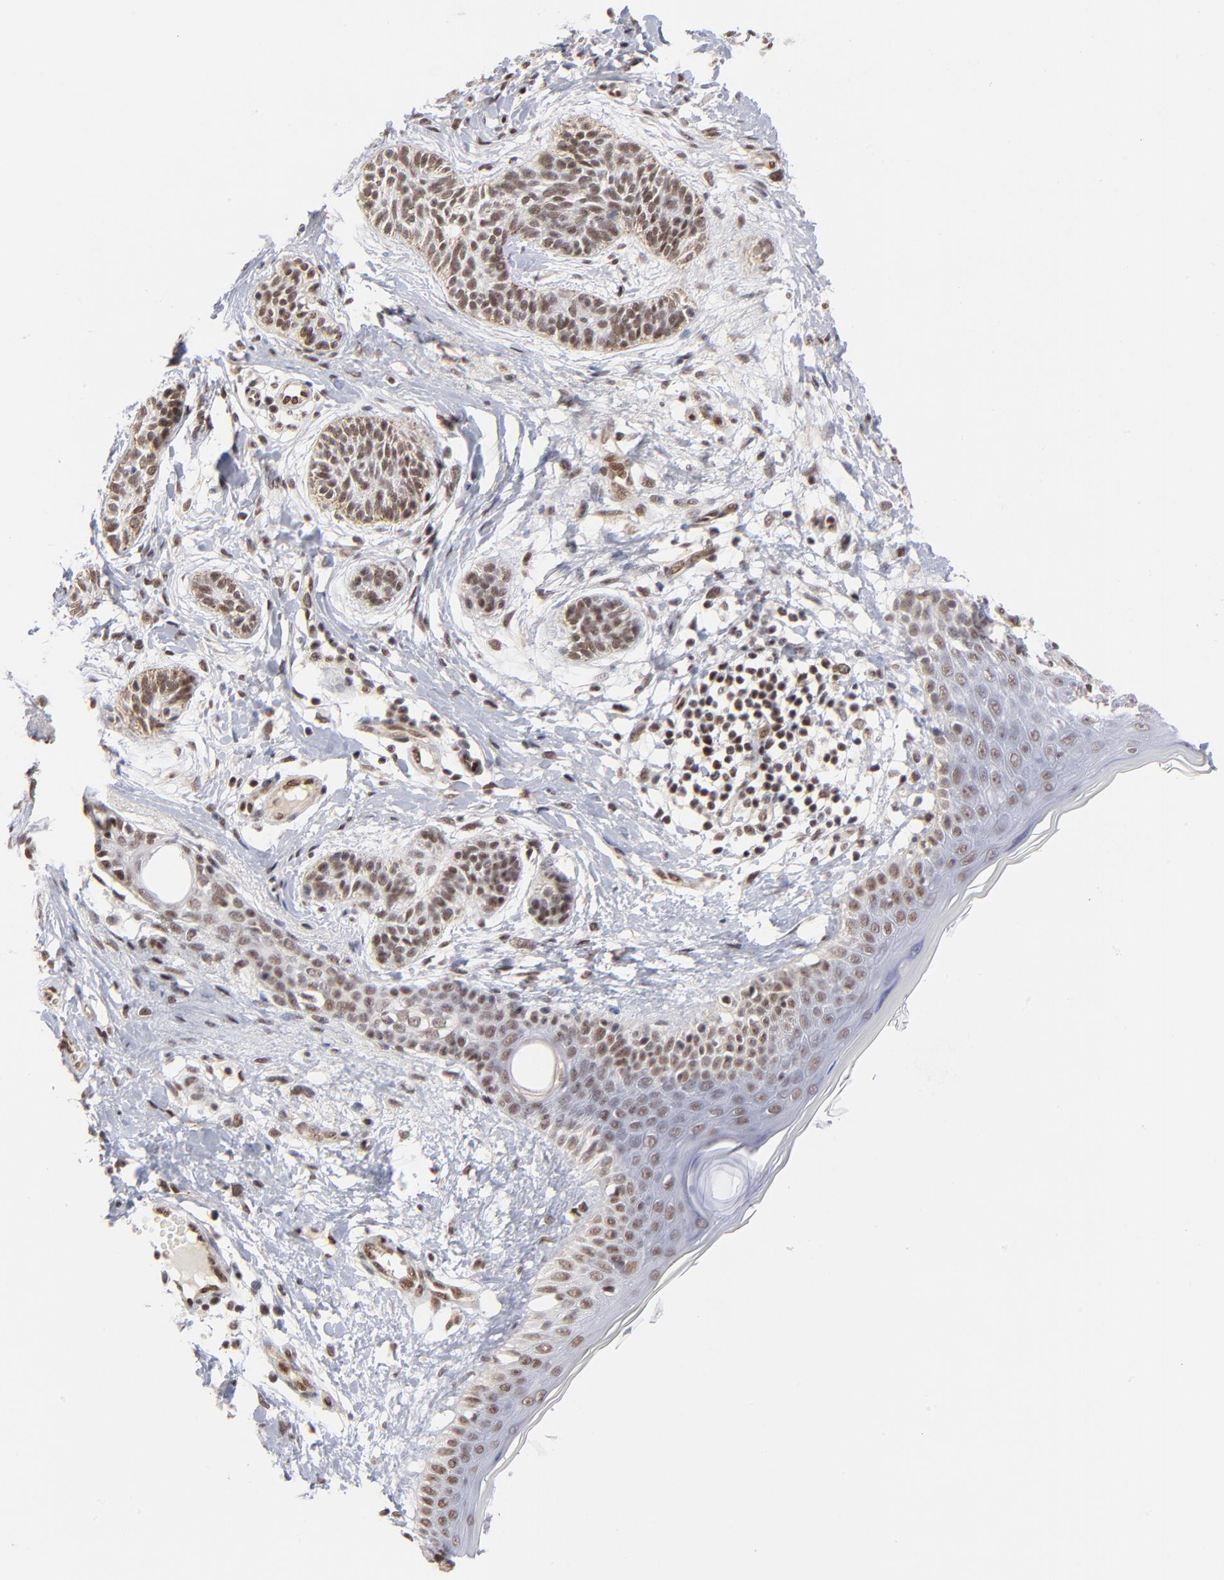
{"staining": {"intensity": "moderate", "quantity": ">75%", "location": "nuclear"}, "tissue": "skin cancer", "cell_type": "Tumor cells", "image_type": "cancer", "snomed": [{"axis": "morphology", "description": "Normal tissue, NOS"}, {"axis": "morphology", "description": "Basal cell carcinoma"}, {"axis": "topography", "description": "Skin"}], "caption": "Immunohistochemistry (IHC) image of human skin basal cell carcinoma stained for a protein (brown), which exhibits medium levels of moderate nuclear expression in approximately >75% of tumor cells.", "gene": "GABPA", "patient": {"sex": "male", "age": 63}}